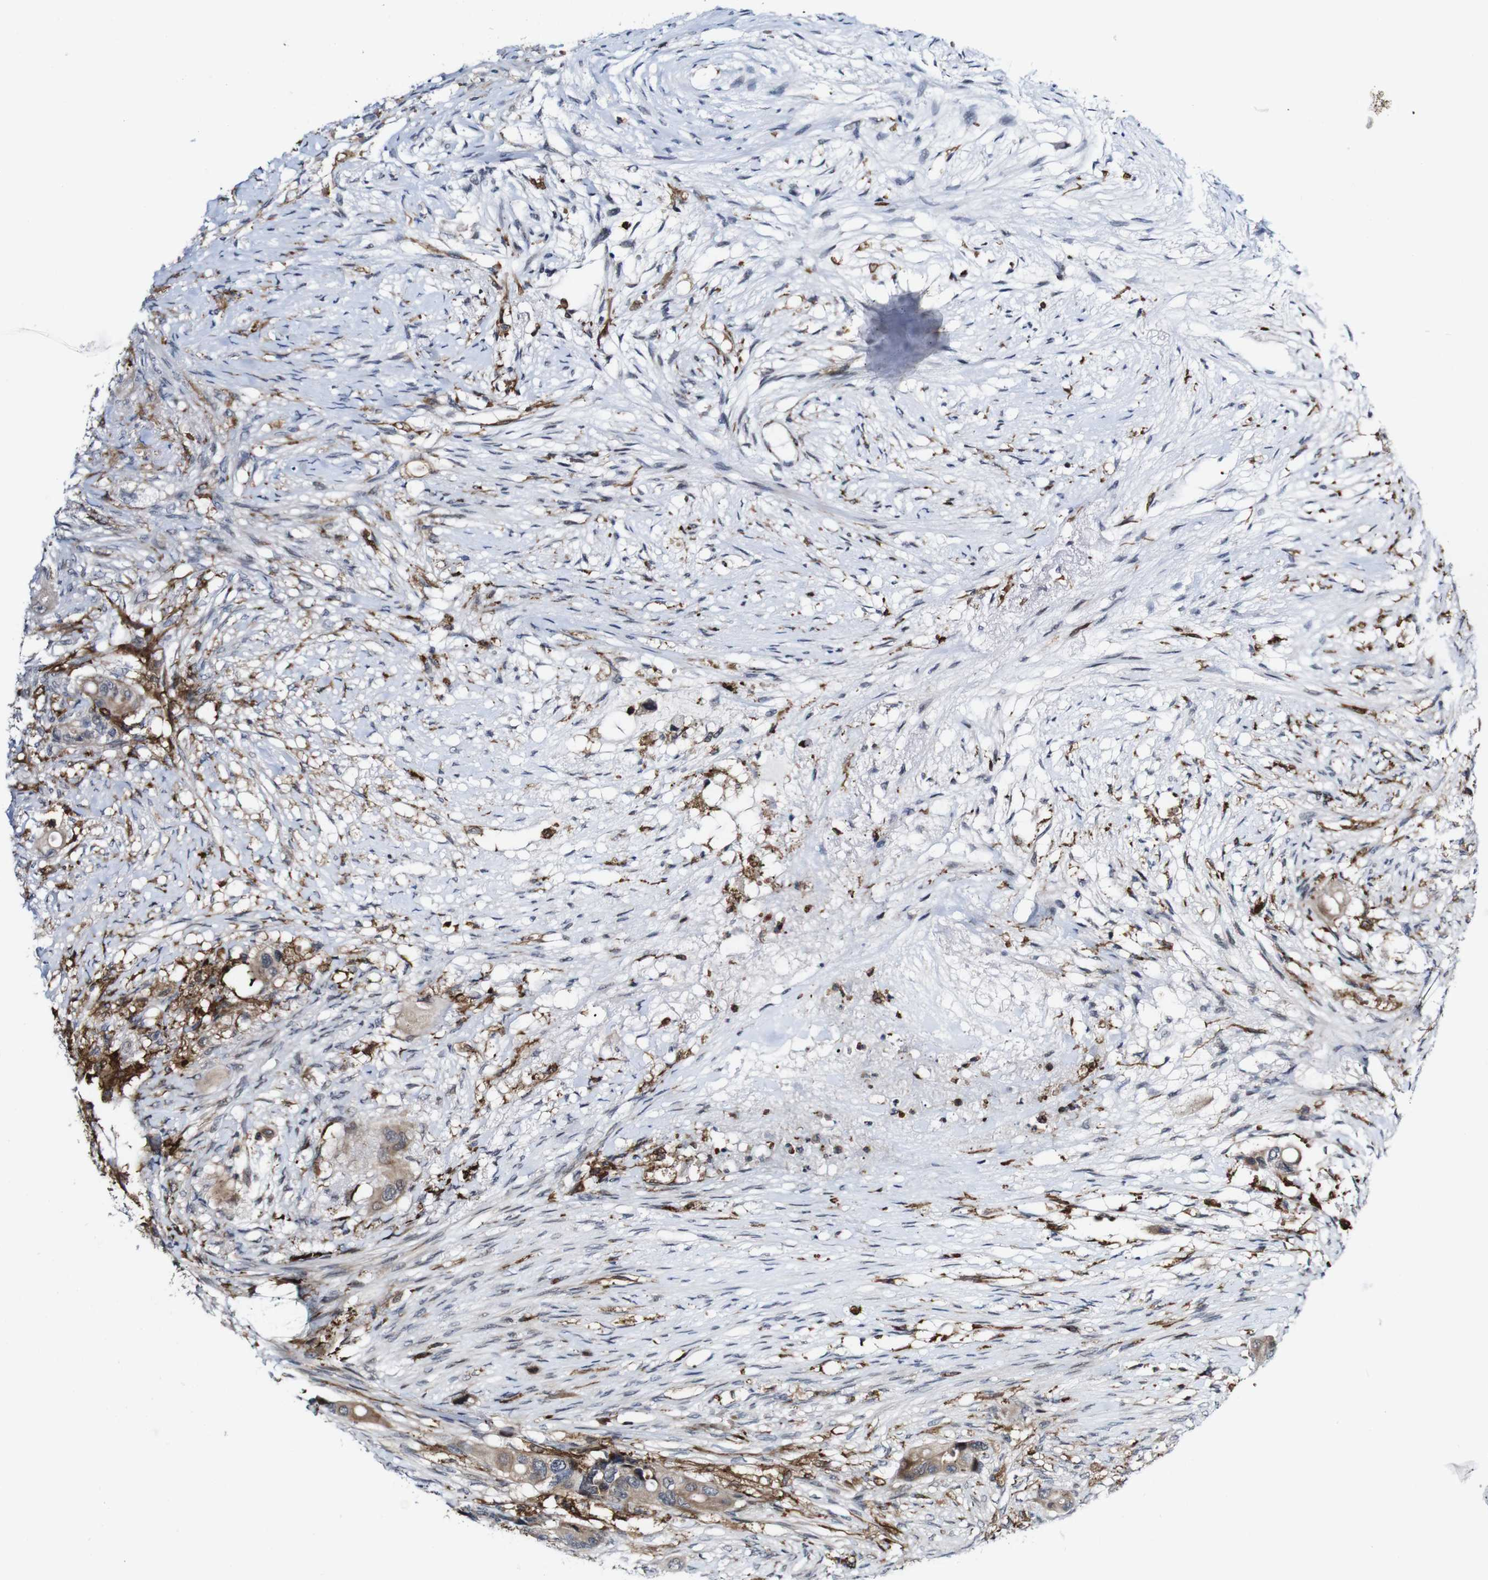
{"staining": {"intensity": "weak", "quantity": ">75%", "location": "cytoplasmic/membranous"}, "tissue": "colorectal cancer", "cell_type": "Tumor cells", "image_type": "cancer", "snomed": [{"axis": "morphology", "description": "Adenocarcinoma, NOS"}, {"axis": "topography", "description": "Colon"}], "caption": "Immunohistochemical staining of human colorectal cancer (adenocarcinoma) displays weak cytoplasmic/membranous protein positivity in about >75% of tumor cells. The staining is performed using DAB brown chromogen to label protein expression. The nuclei are counter-stained blue using hematoxylin.", "gene": "JAK2", "patient": {"sex": "female", "age": 57}}